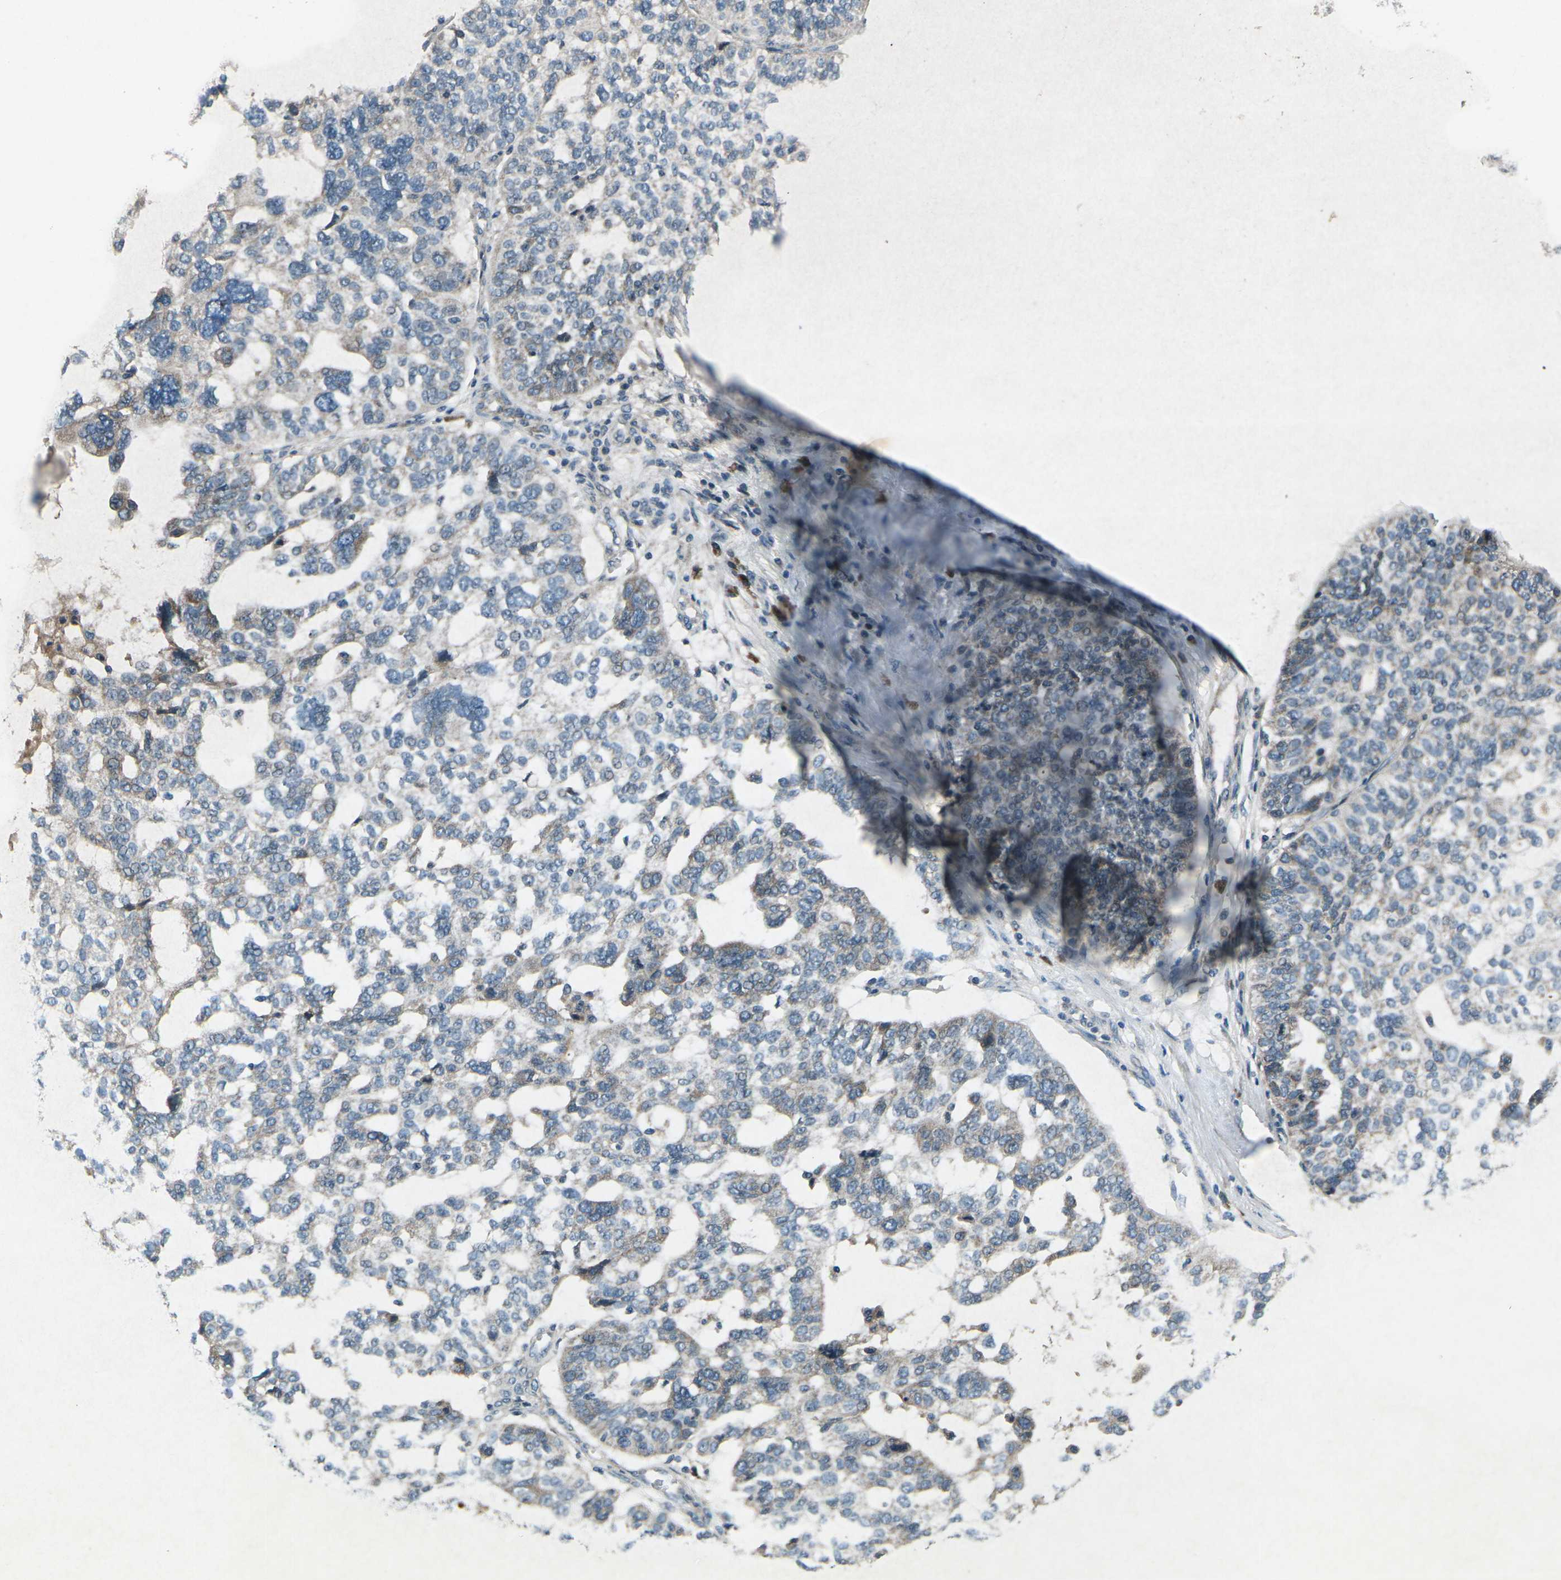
{"staining": {"intensity": "moderate", "quantity": "<25%", "location": "cytoplasmic/membranous"}, "tissue": "ovarian cancer", "cell_type": "Tumor cells", "image_type": "cancer", "snomed": [{"axis": "morphology", "description": "Cystadenocarcinoma, serous, NOS"}, {"axis": "topography", "description": "Ovary"}], "caption": "Tumor cells demonstrate low levels of moderate cytoplasmic/membranous positivity in about <25% of cells in human serous cystadenocarcinoma (ovarian). (DAB IHC with brightfield microscopy, high magnification).", "gene": "CDK16", "patient": {"sex": "female", "age": 59}}